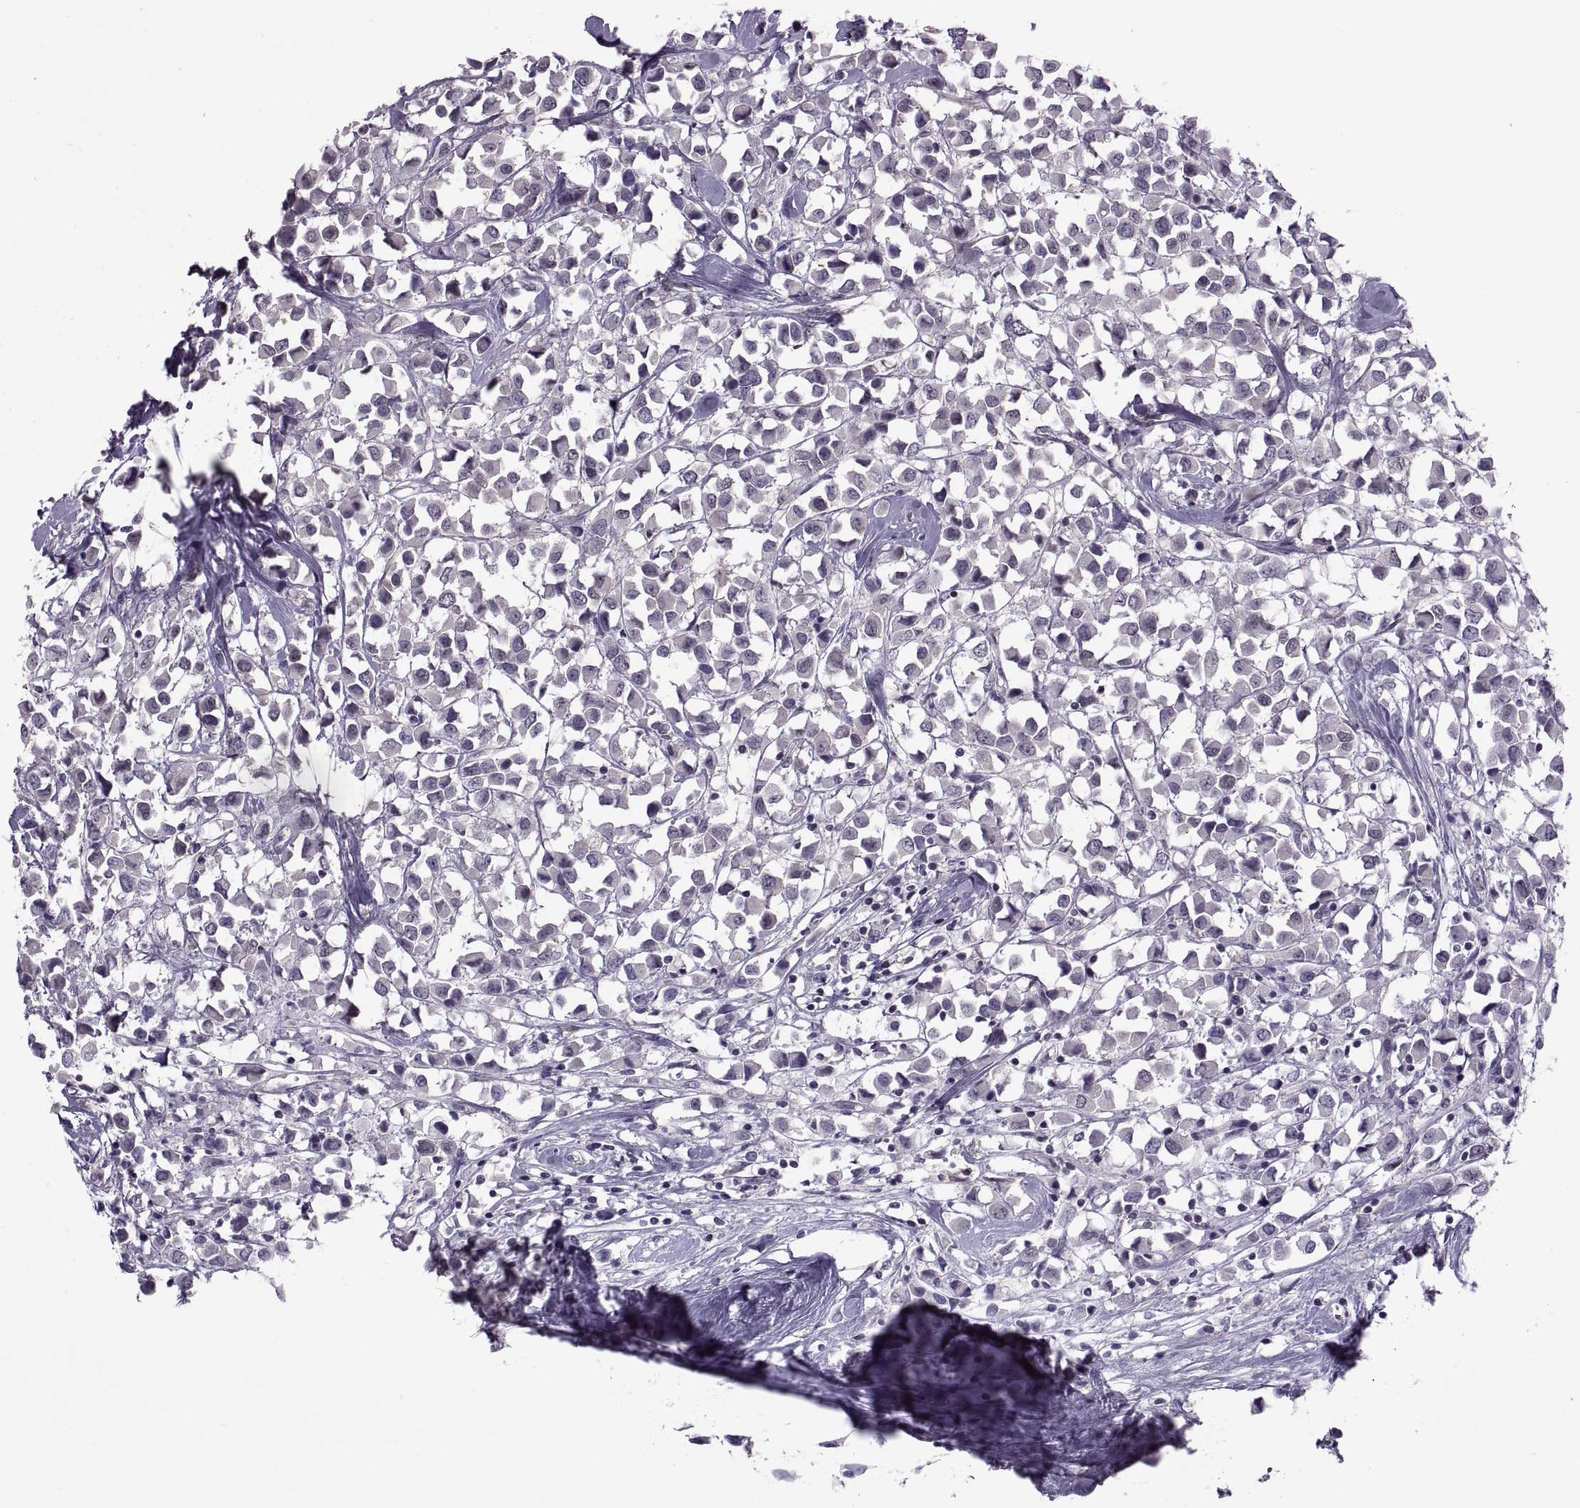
{"staining": {"intensity": "negative", "quantity": "none", "location": "none"}, "tissue": "breast cancer", "cell_type": "Tumor cells", "image_type": "cancer", "snomed": [{"axis": "morphology", "description": "Duct carcinoma"}, {"axis": "topography", "description": "Breast"}], "caption": "Immunohistochemistry (IHC) histopathology image of human breast cancer (intraductal carcinoma) stained for a protein (brown), which shows no staining in tumor cells.", "gene": "ODF3", "patient": {"sex": "female", "age": 61}}